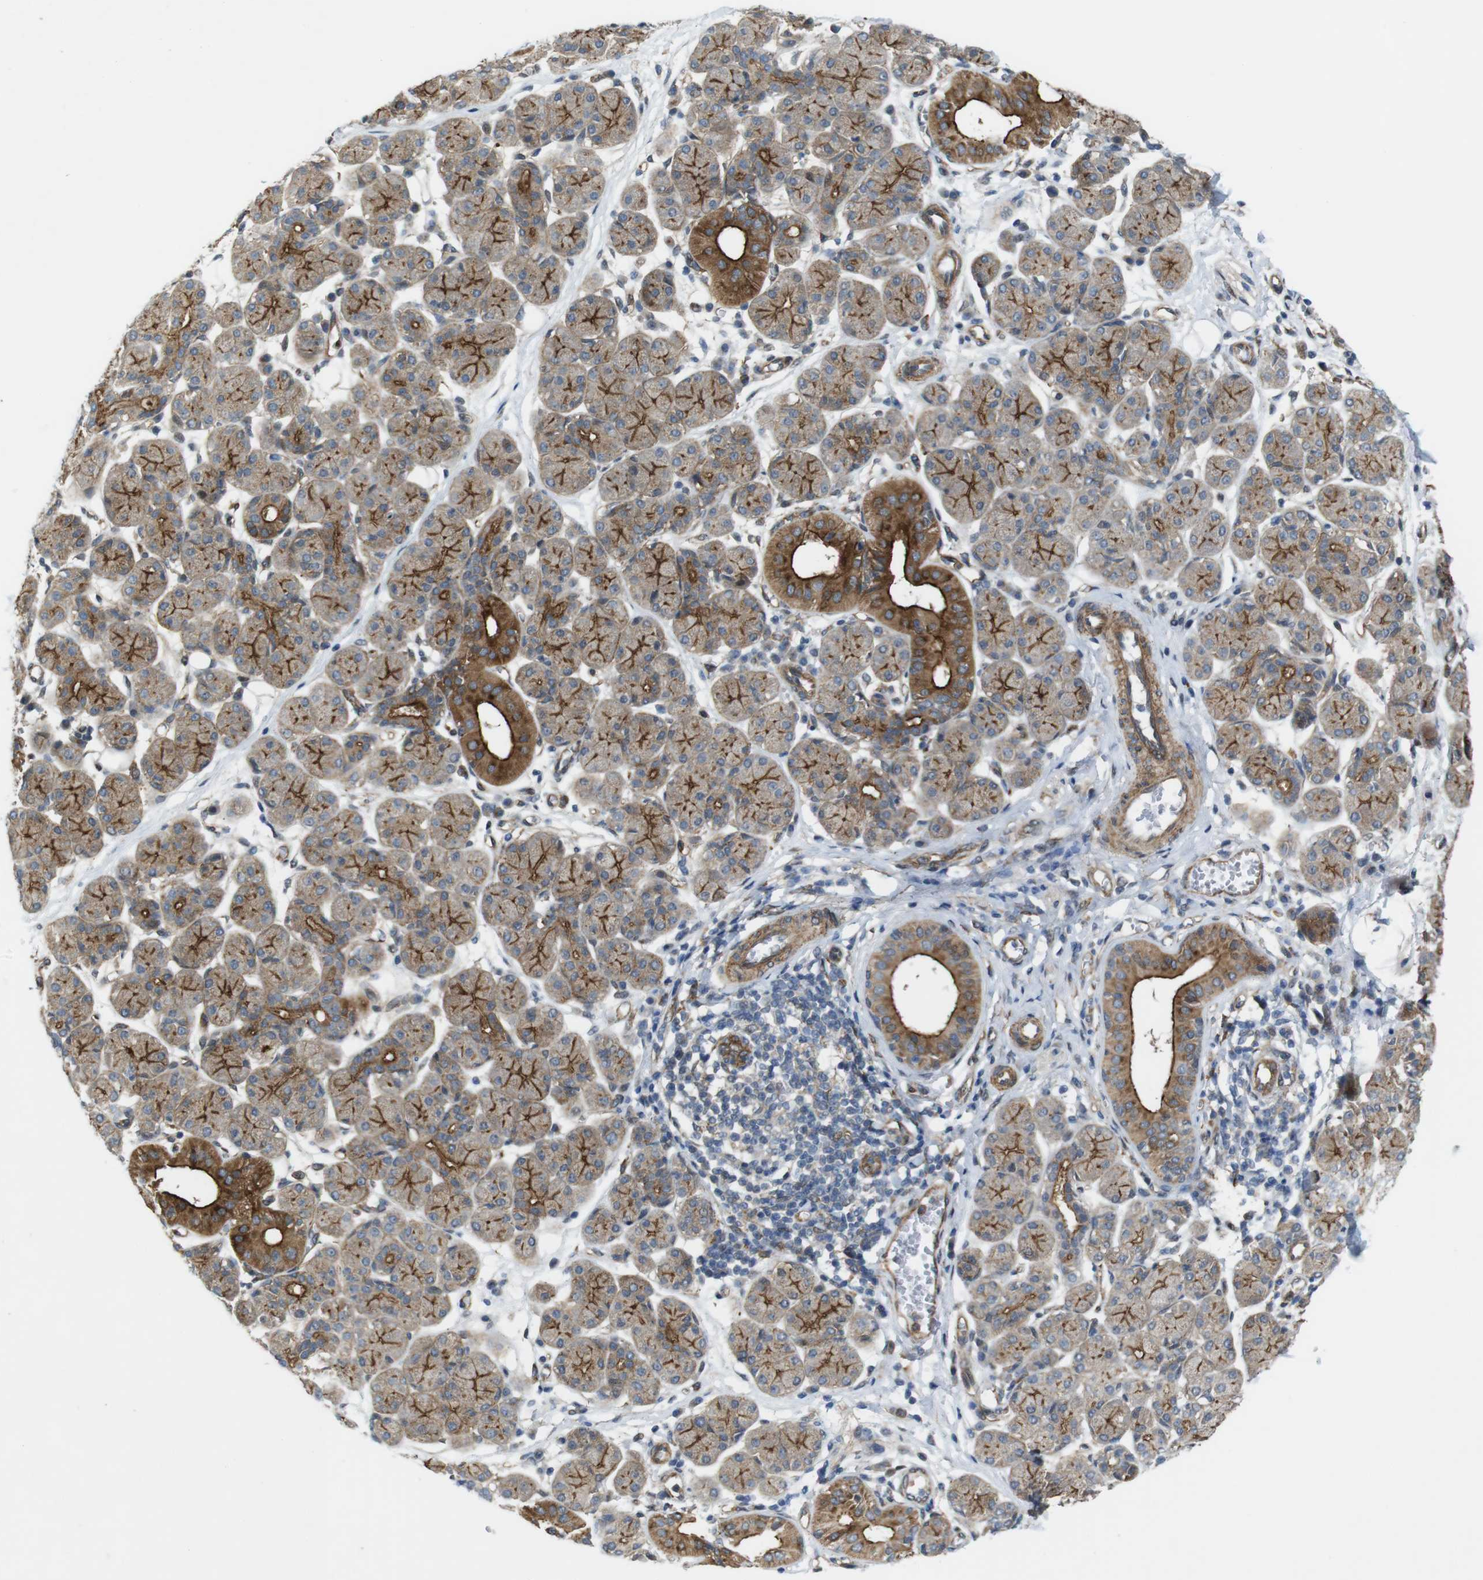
{"staining": {"intensity": "moderate", "quantity": ">75%", "location": "cytoplasmic/membranous"}, "tissue": "salivary gland", "cell_type": "Glandular cells", "image_type": "normal", "snomed": [{"axis": "morphology", "description": "Normal tissue, NOS"}, {"axis": "morphology", "description": "Inflammation, NOS"}, {"axis": "topography", "description": "Lymph node"}, {"axis": "topography", "description": "Salivary gland"}], "caption": "This histopathology image exhibits IHC staining of normal salivary gland, with medium moderate cytoplasmic/membranous staining in approximately >75% of glandular cells.", "gene": "PTGER4", "patient": {"sex": "male", "age": 3}}